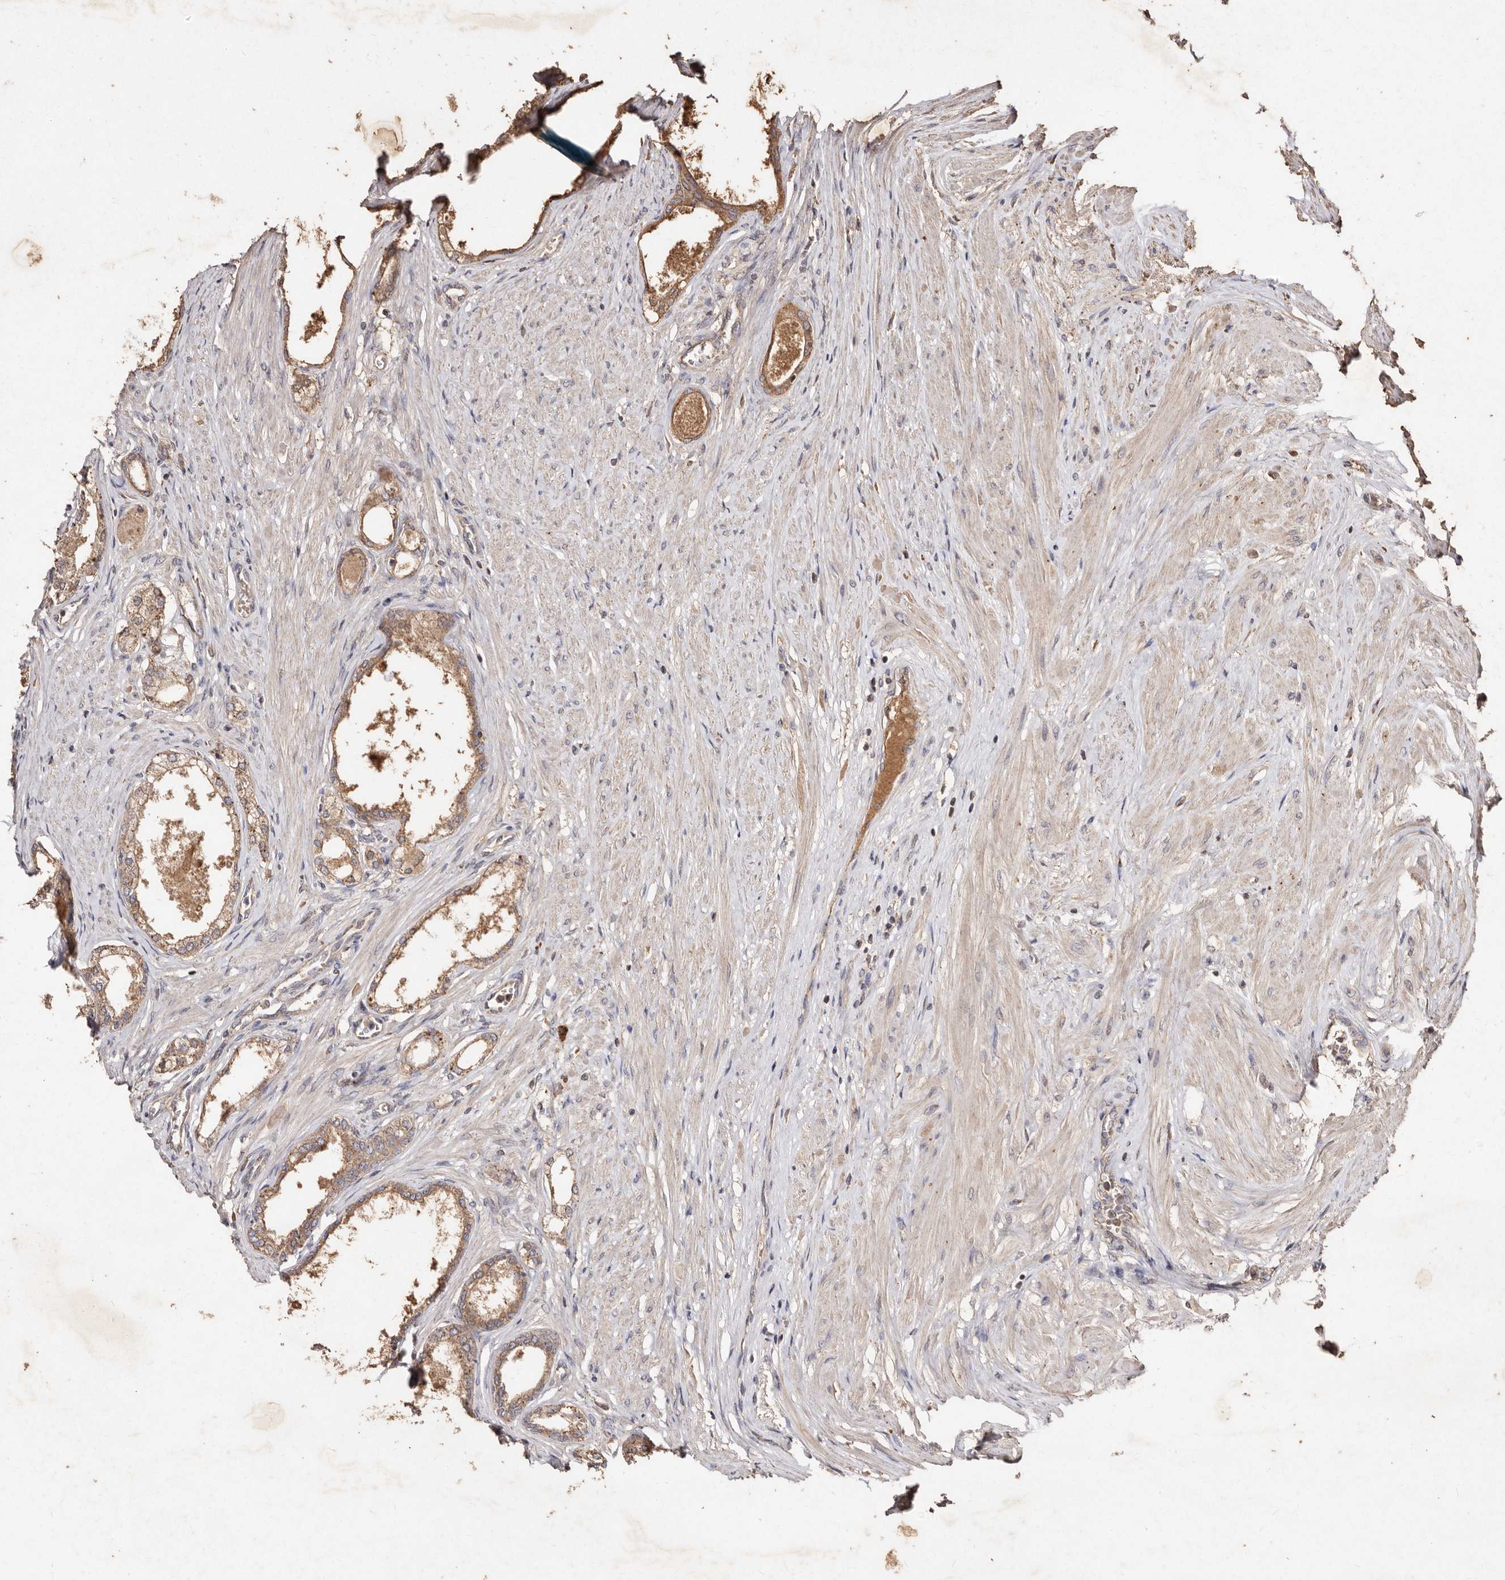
{"staining": {"intensity": "moderate", "quantity": ">75%", "location": "cytoplasmic/membranous"}, "tissue": "prostate", "cell_type": "Glandular cells", "image_type": "normal", "snomed": [{"axis": "morphology", "description": "Normal tissue, NOS"}, {"axis": "morphology", "description": "Urothelial carcinoma, Low grade"}, {"axis": "topography", "description": "Urinary bladder"}, {"axis": "topography", "description": "Prostate"}], "caption": "An immunohistochemistry (IHC) image of normal tissue is shown. Protein staining in brown labels moderate cytoplasmic/membranous positivity in prostate within glandular cells. (brown staining indicates protein expression, while blue staining denotes nuclei).", "gene": "FARS2", "patient": {"sex": "male", "age": 60}}